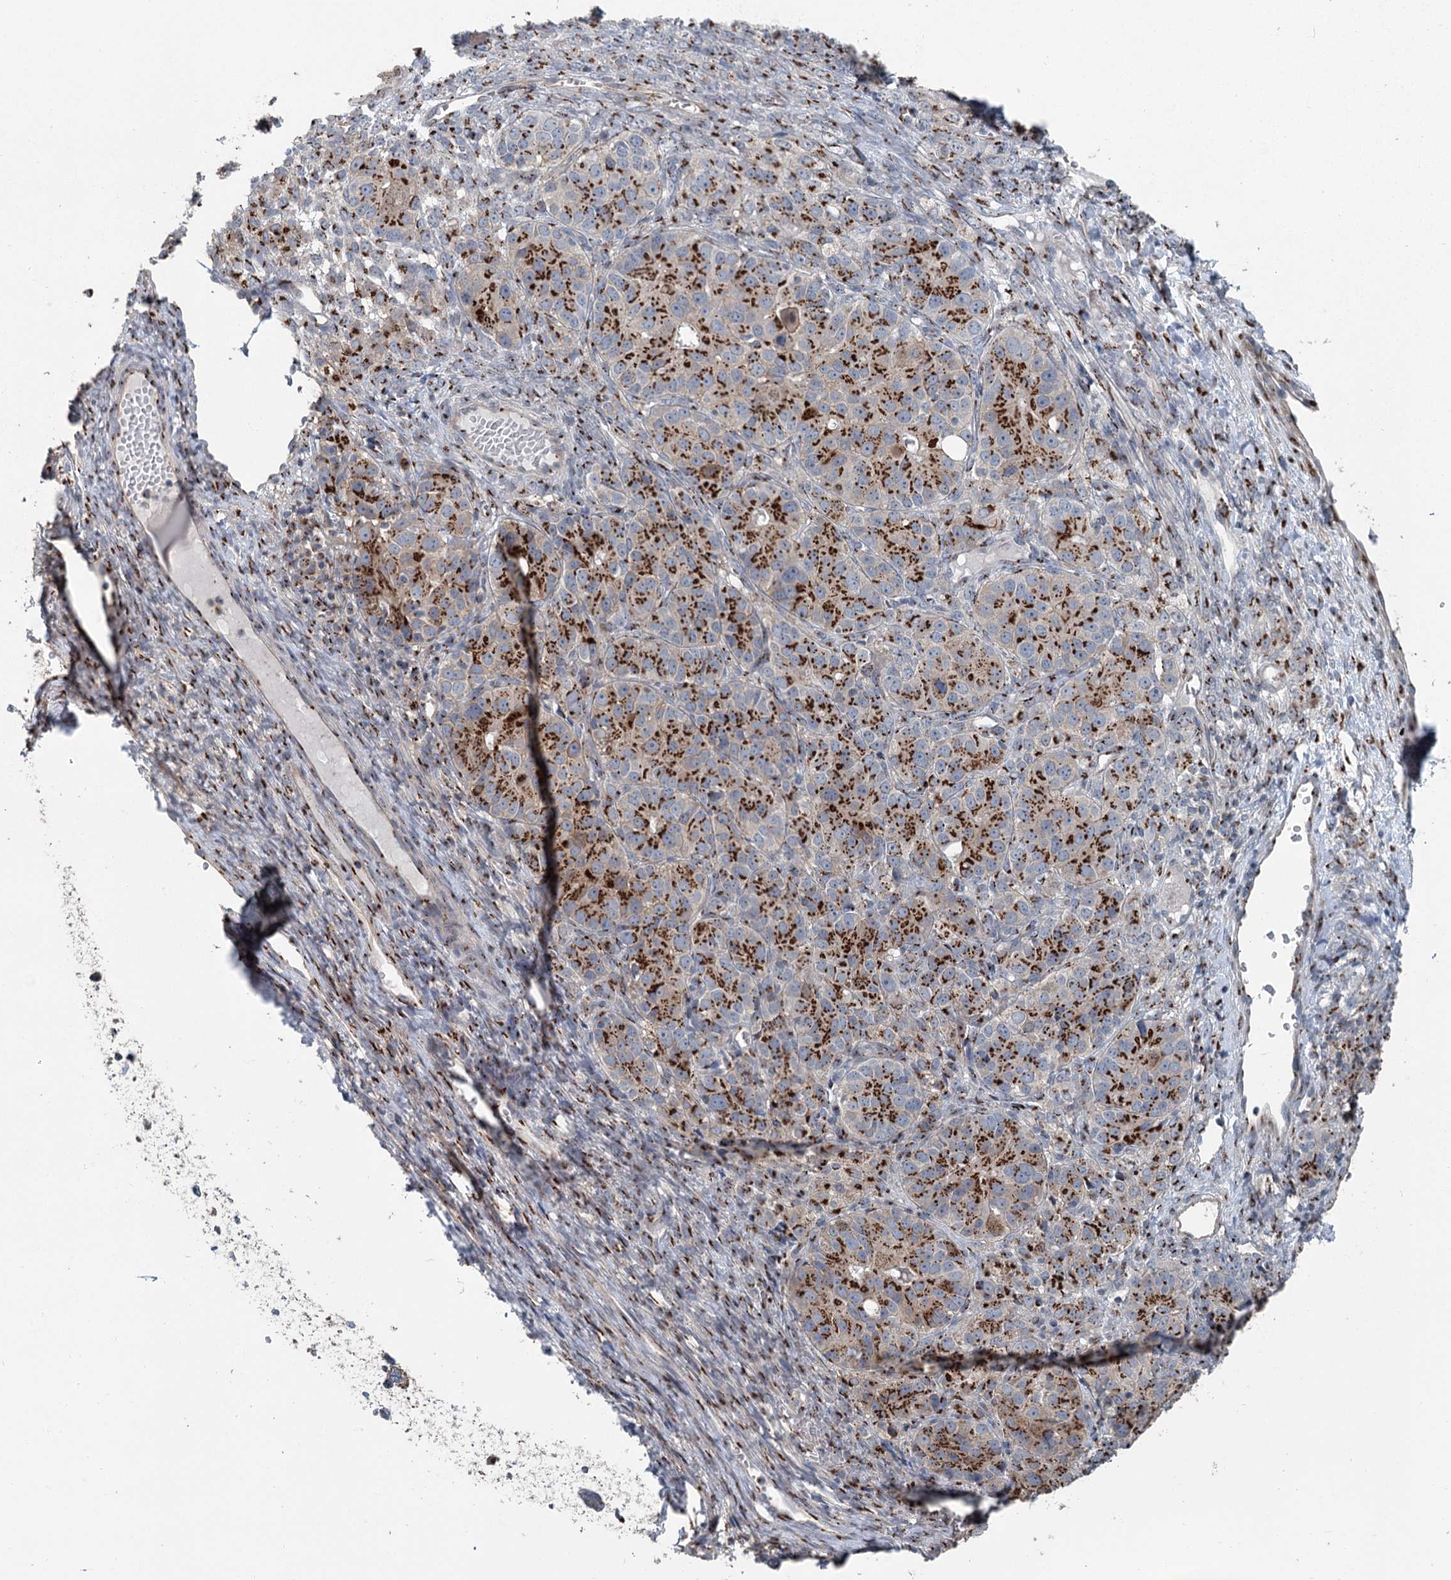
{"staining": {"intensity": "strong", "quantity": ">75%", "location": "cytoplasmic/membranous"}, "tissue": "ovarian cancer", "cell_type": "Tumor cells", "image_type": "cancer", "snomed": [{"axis": "morphology", "description": "Carcinoma, endometroid"}, {"axis": "topography", "description": "Ovary"}], "caption": "About >75% of tumor cells in human ovarian cancer show strong cytoplasmic/membranous protein positivity as visualized by brown immunohistochemical staining.", "gene": "ITIH5", "patient": {"sex": "female", "age": 51}}